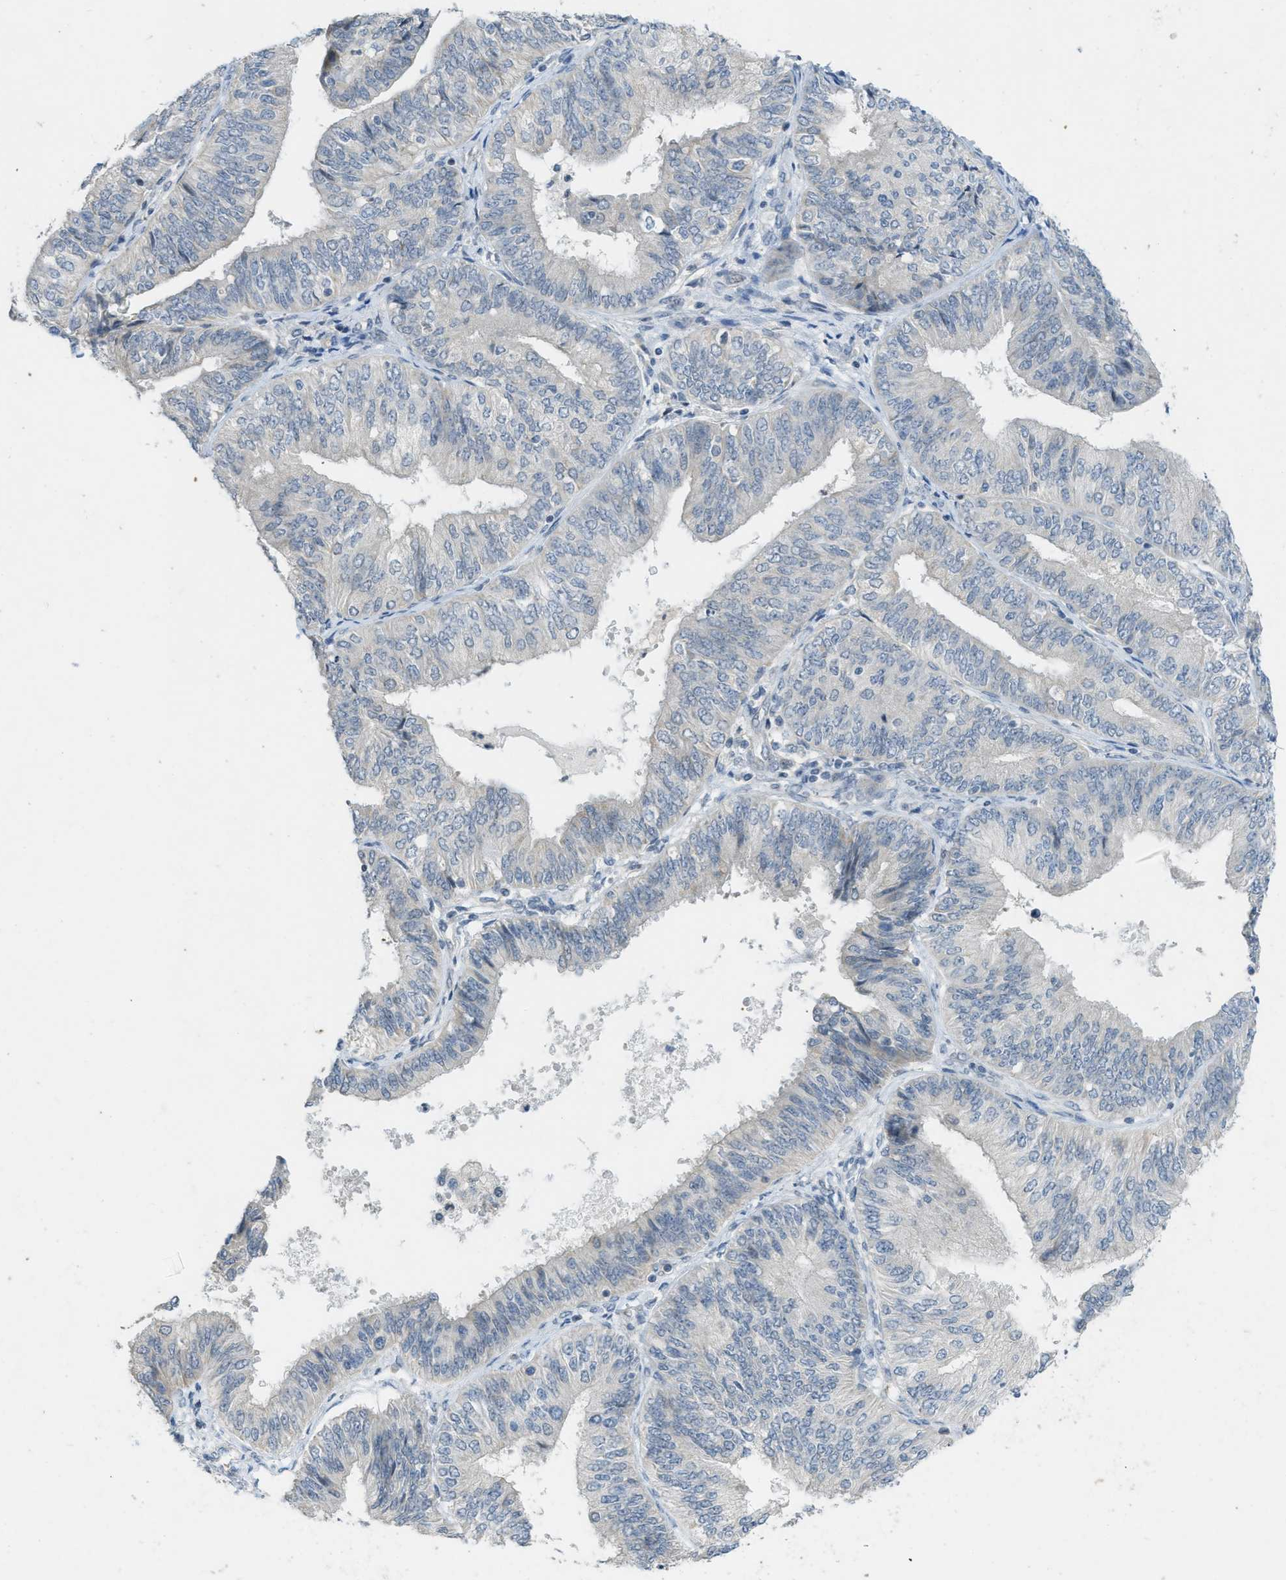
{"staining": {"intensity": "negative", "quantity": "none", "location": "none"}, "tissue": "endometrial cancer", "cell_type": "Tumor cells", "image_type": "cancer", "snomed": [{"axis": "morphology", "description": "Adenocarcinoma, NOS"}, {"axis": "topography", "description": "Endometrium"}], "caption": "Immunohistochemical staining of endometrial adenocarcinoma shows no significant staining in tumor cells.", "gene": "TXNDC2", "patient": {"sex": "female", "age": 58}}